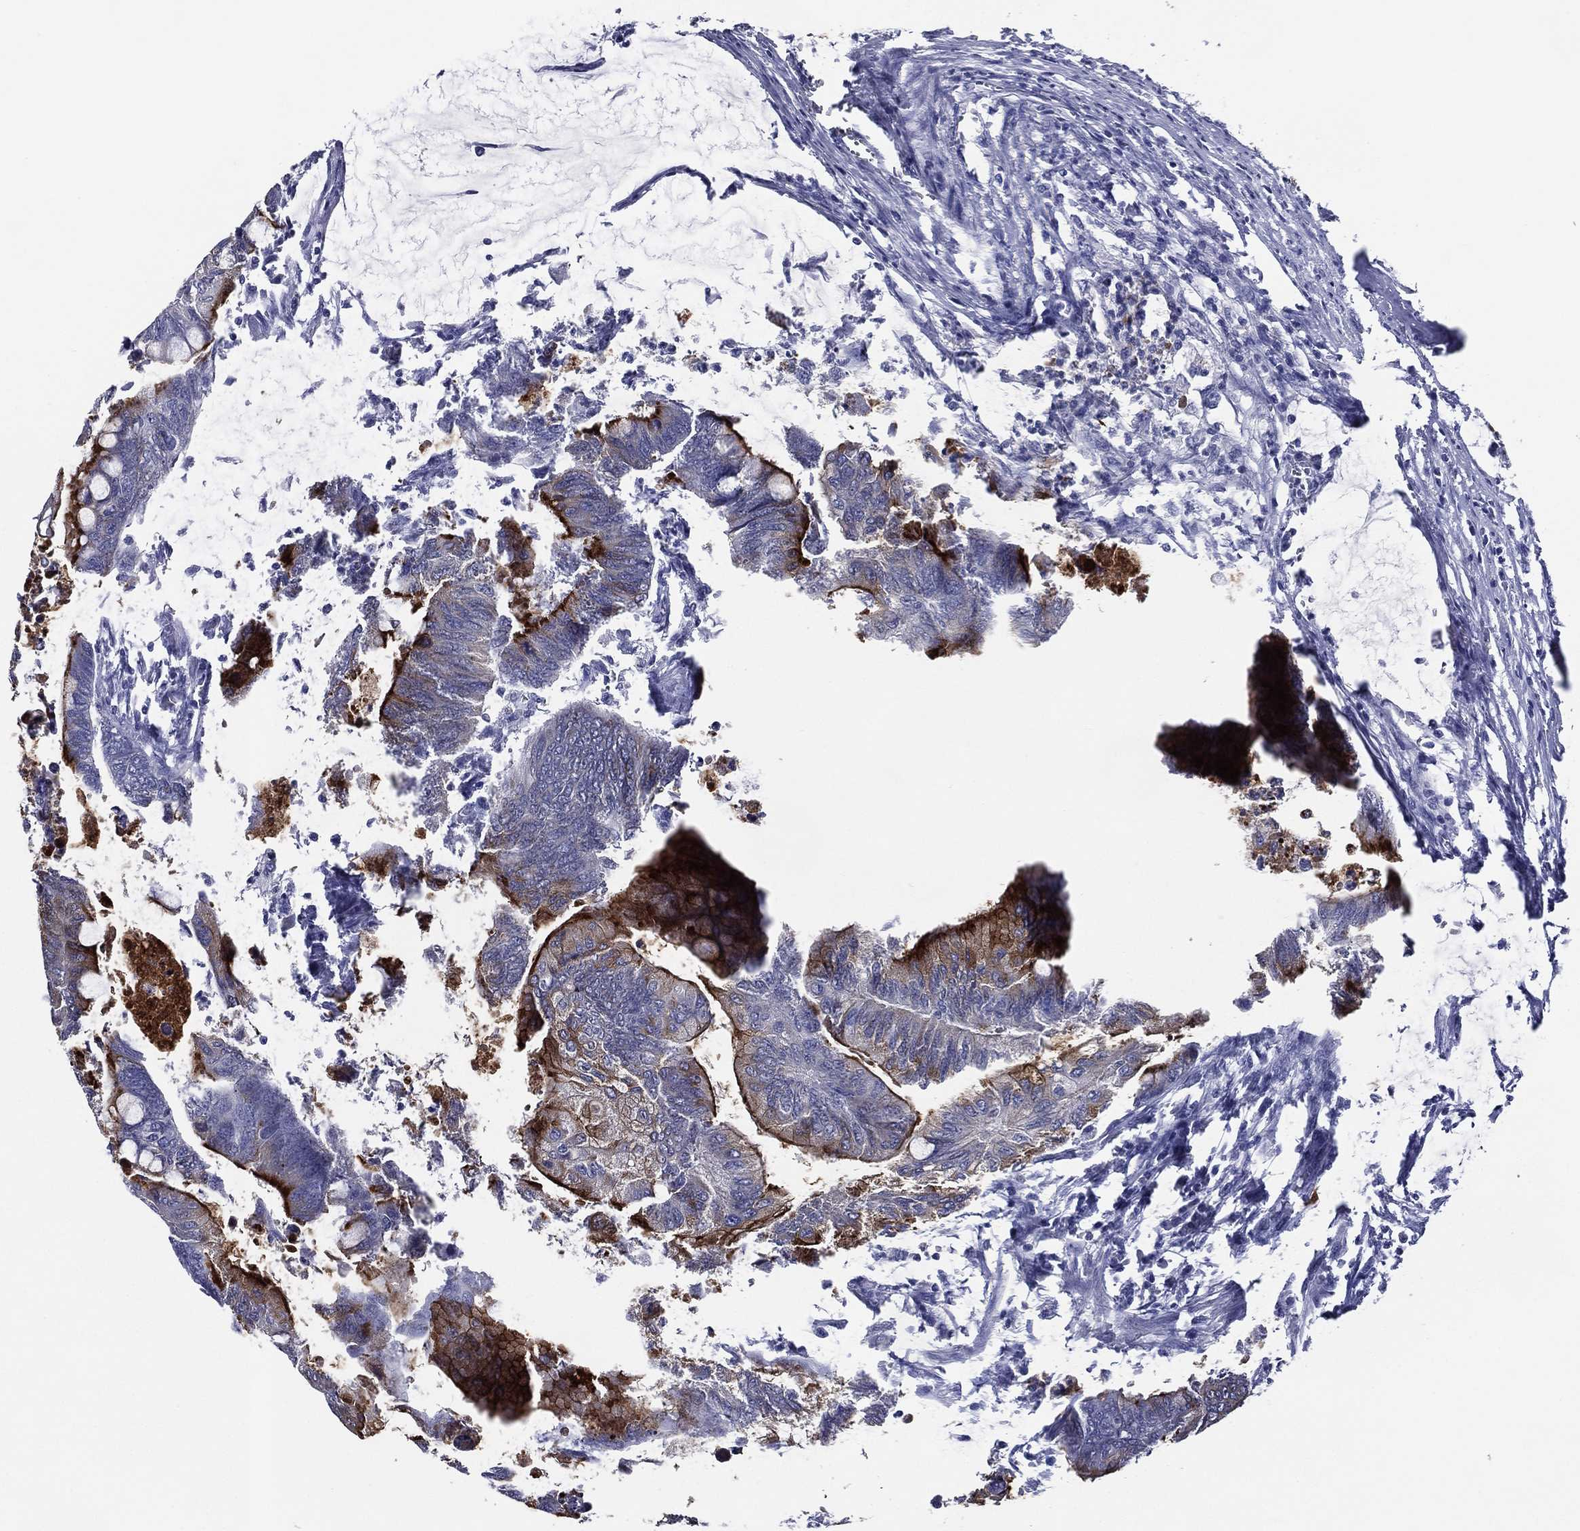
{"staining": {"intensity": "strong", "quantity": "<25%", "location": "cytoplasmic/membranous"}, "tissue": "colorectal cancer", "cell_type": "Tumor cells", "image_type": "cancer", "snomed": [{"axis": "morphology", "description": "Normal tissue, NOS"}, {"axis": "morphology", "description": "Adenocarcinoma, NOS"}, {"axis": "topography", "description": "Rectum"}, {"axis": "topography", "description": "Peripheral nerve tissue"}], "caption": "Protein expression by immunohistochemistry displays strong cytoplasmic/membranous expression in approximately <25% of tumor cells in adenocarcinoma (colorectal).", "gene": "ACE2", "patient": {"sex": "male", "age": 92}}